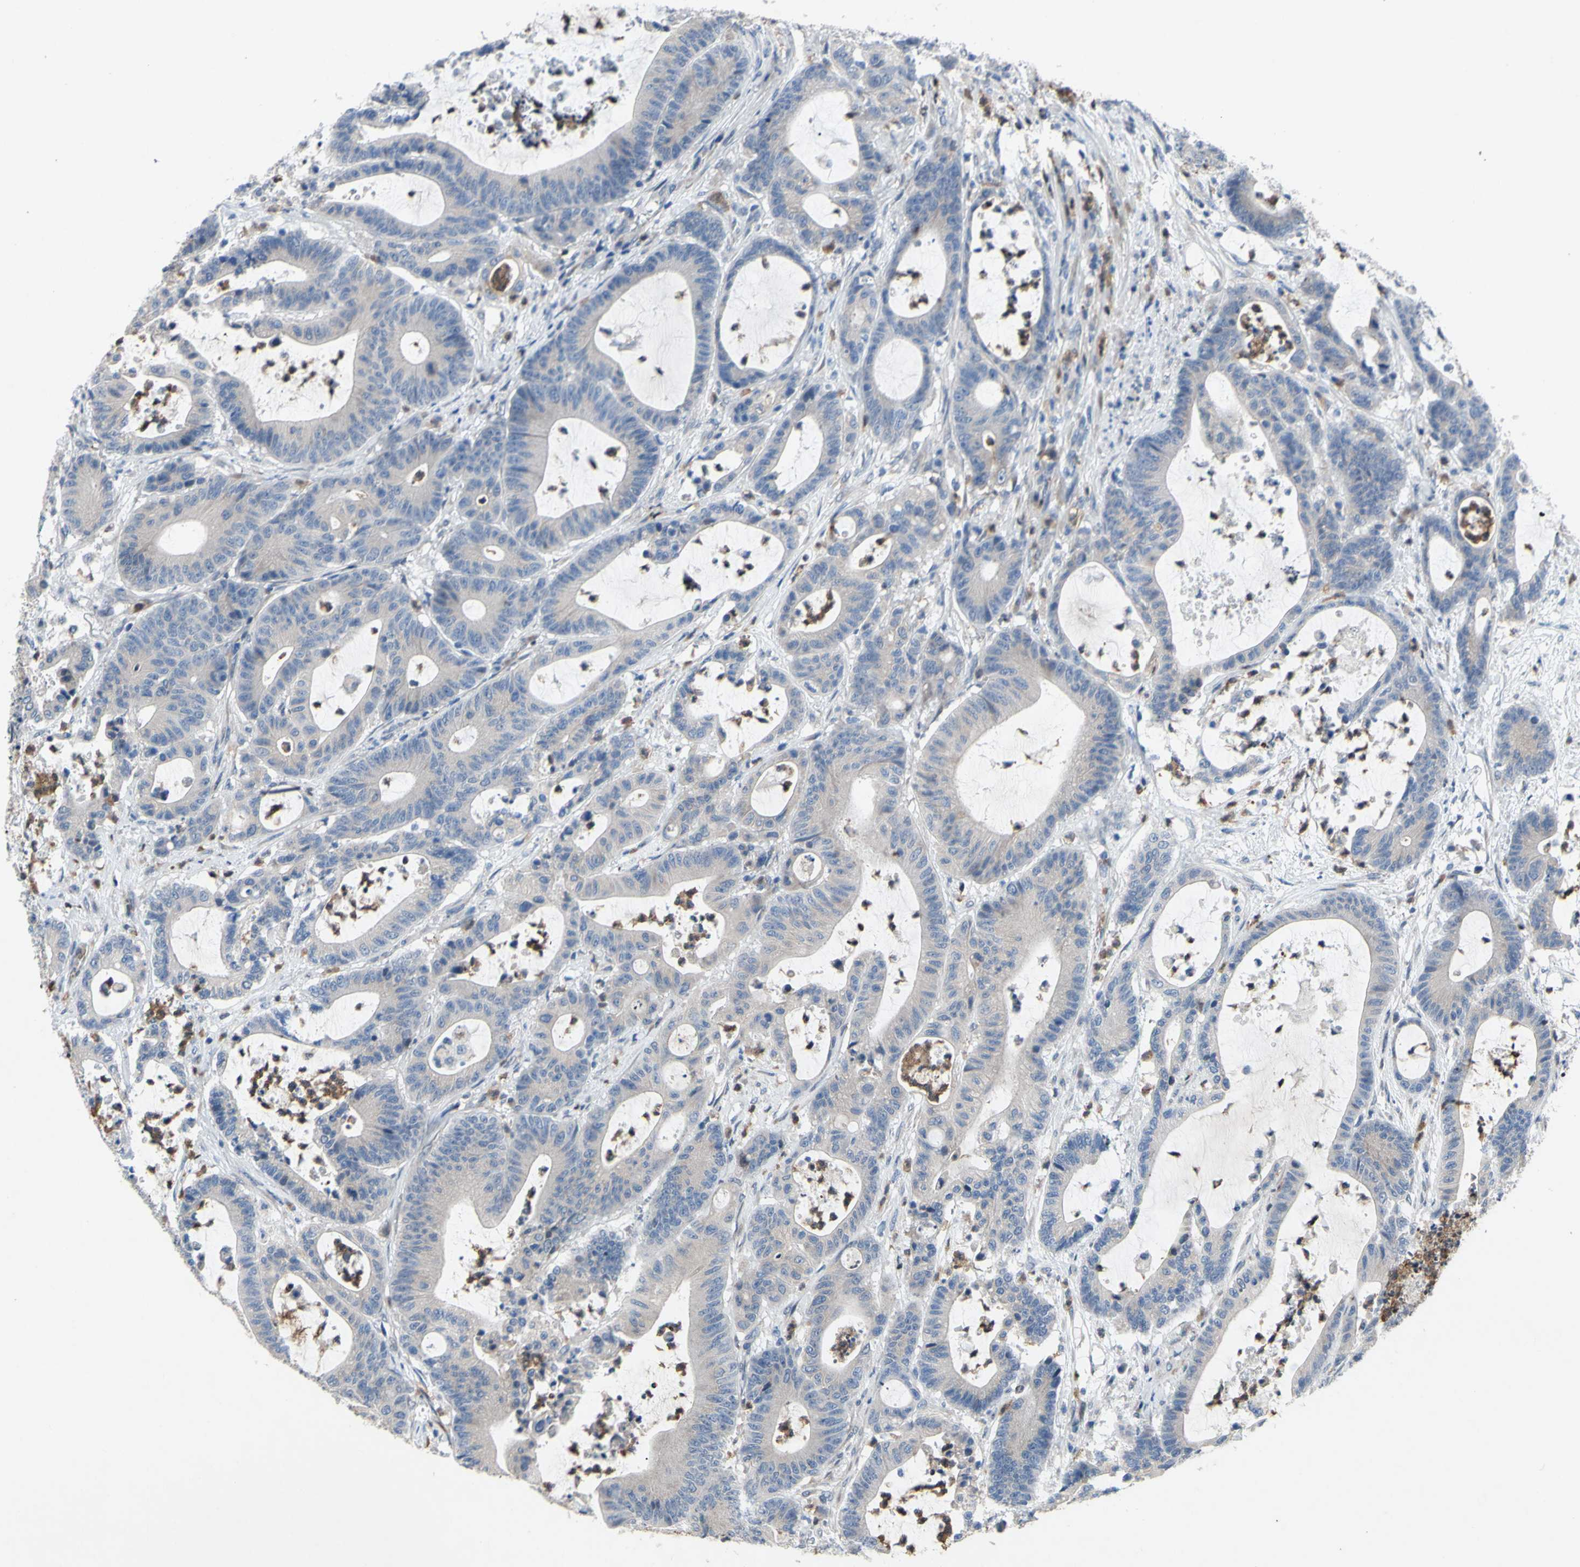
{"staining": {"intensity": "weak", "quantity": ">75%", "location": "cytoplasmic/membranous"}, "tissue": "colorectal cancer", "cell_type": "Tumor cells", "image_type": "cancer", "snomed": [{"axis": "morphology", "description": "Adenocarcinoma, NOS"}, {"axis": "topography", "description": "Colon"}], "caption": "Immunohistochemical staining of human adenocarcinoma (colorectal) exhibits low levels of weak cytoplasmic/membranous protein positivity in approximately >75% of tumor cells.", "gene": "GRAMD2B", "patient": {"sex": "female", "age": 84}}